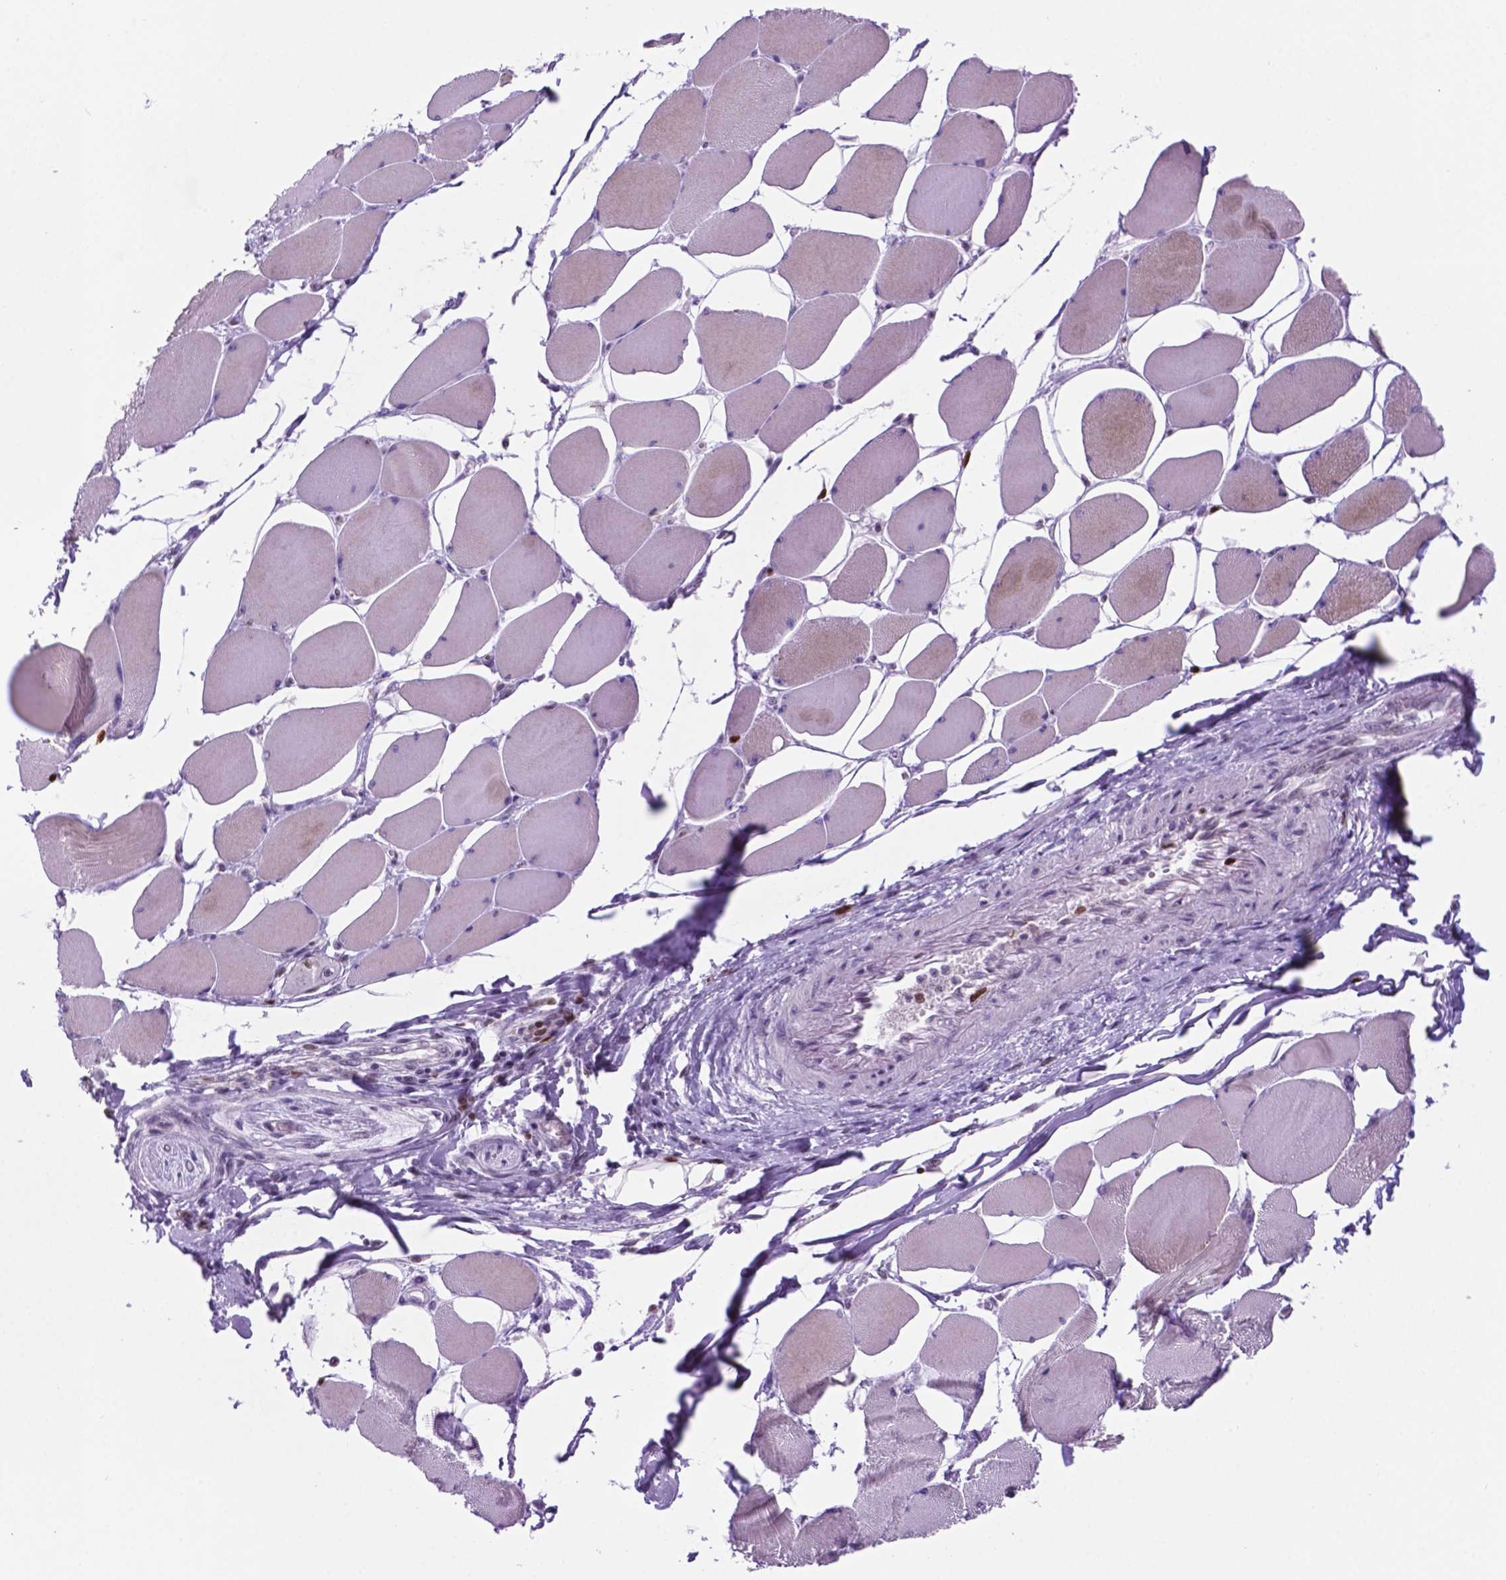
{"staining": {"intensity": "moderate", "quantity": "<25%", "location": "nuclear"}, "tissue": "skeletal muscle", "cell_type": "Myocytes", "image_type": "normal", "snomed": [{"axis": "morphology", "description": "Normal tissue, NOS"}, {"axis": "topography", "description": "Skeletal muscle"}], "caption": "A brown stain shows moderate nuclear staining of a protein in myocytes of unremarkable human skeletal muscle.", "gene": "NCAPH2", "patient": {"sex": "female", "age": 75}}